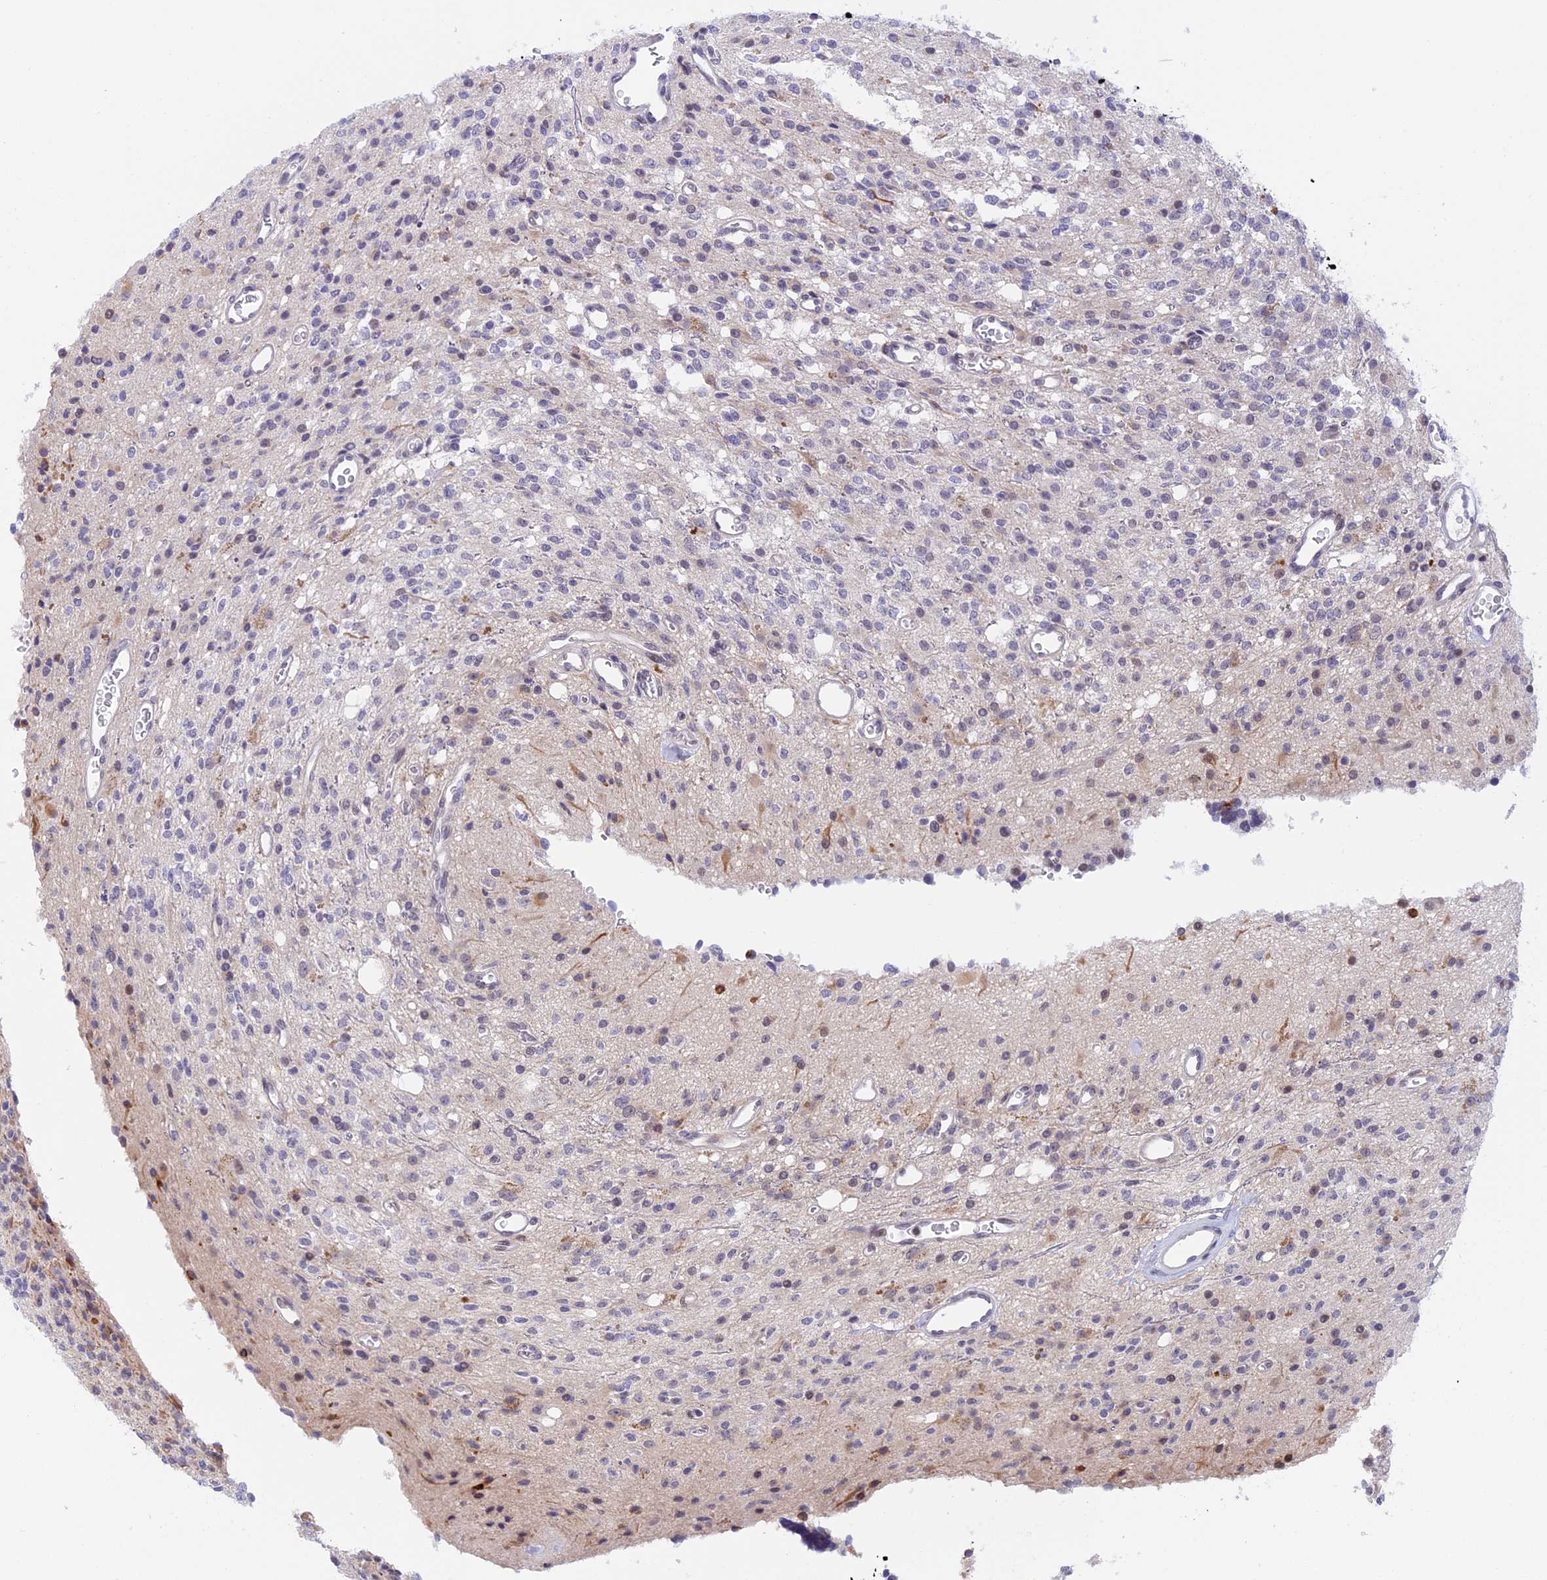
{"staining": {"intensity": "negative", "quantity": "none", "location": "none"}, "tissue": "glioma", "cell_type": "Tumor cells", "image_type": "cancer", "snomed": [{"axis": "morphology", "description": "Glioma, malignant, High grade"}, {"axis": "topography", "description": "Brain"}], "caption": "Tumor cells are negative for protein expression in human high-grade glioma (malignant).", "gene": "POLR2C", "patient": {"sex": "male", "age": 34}}